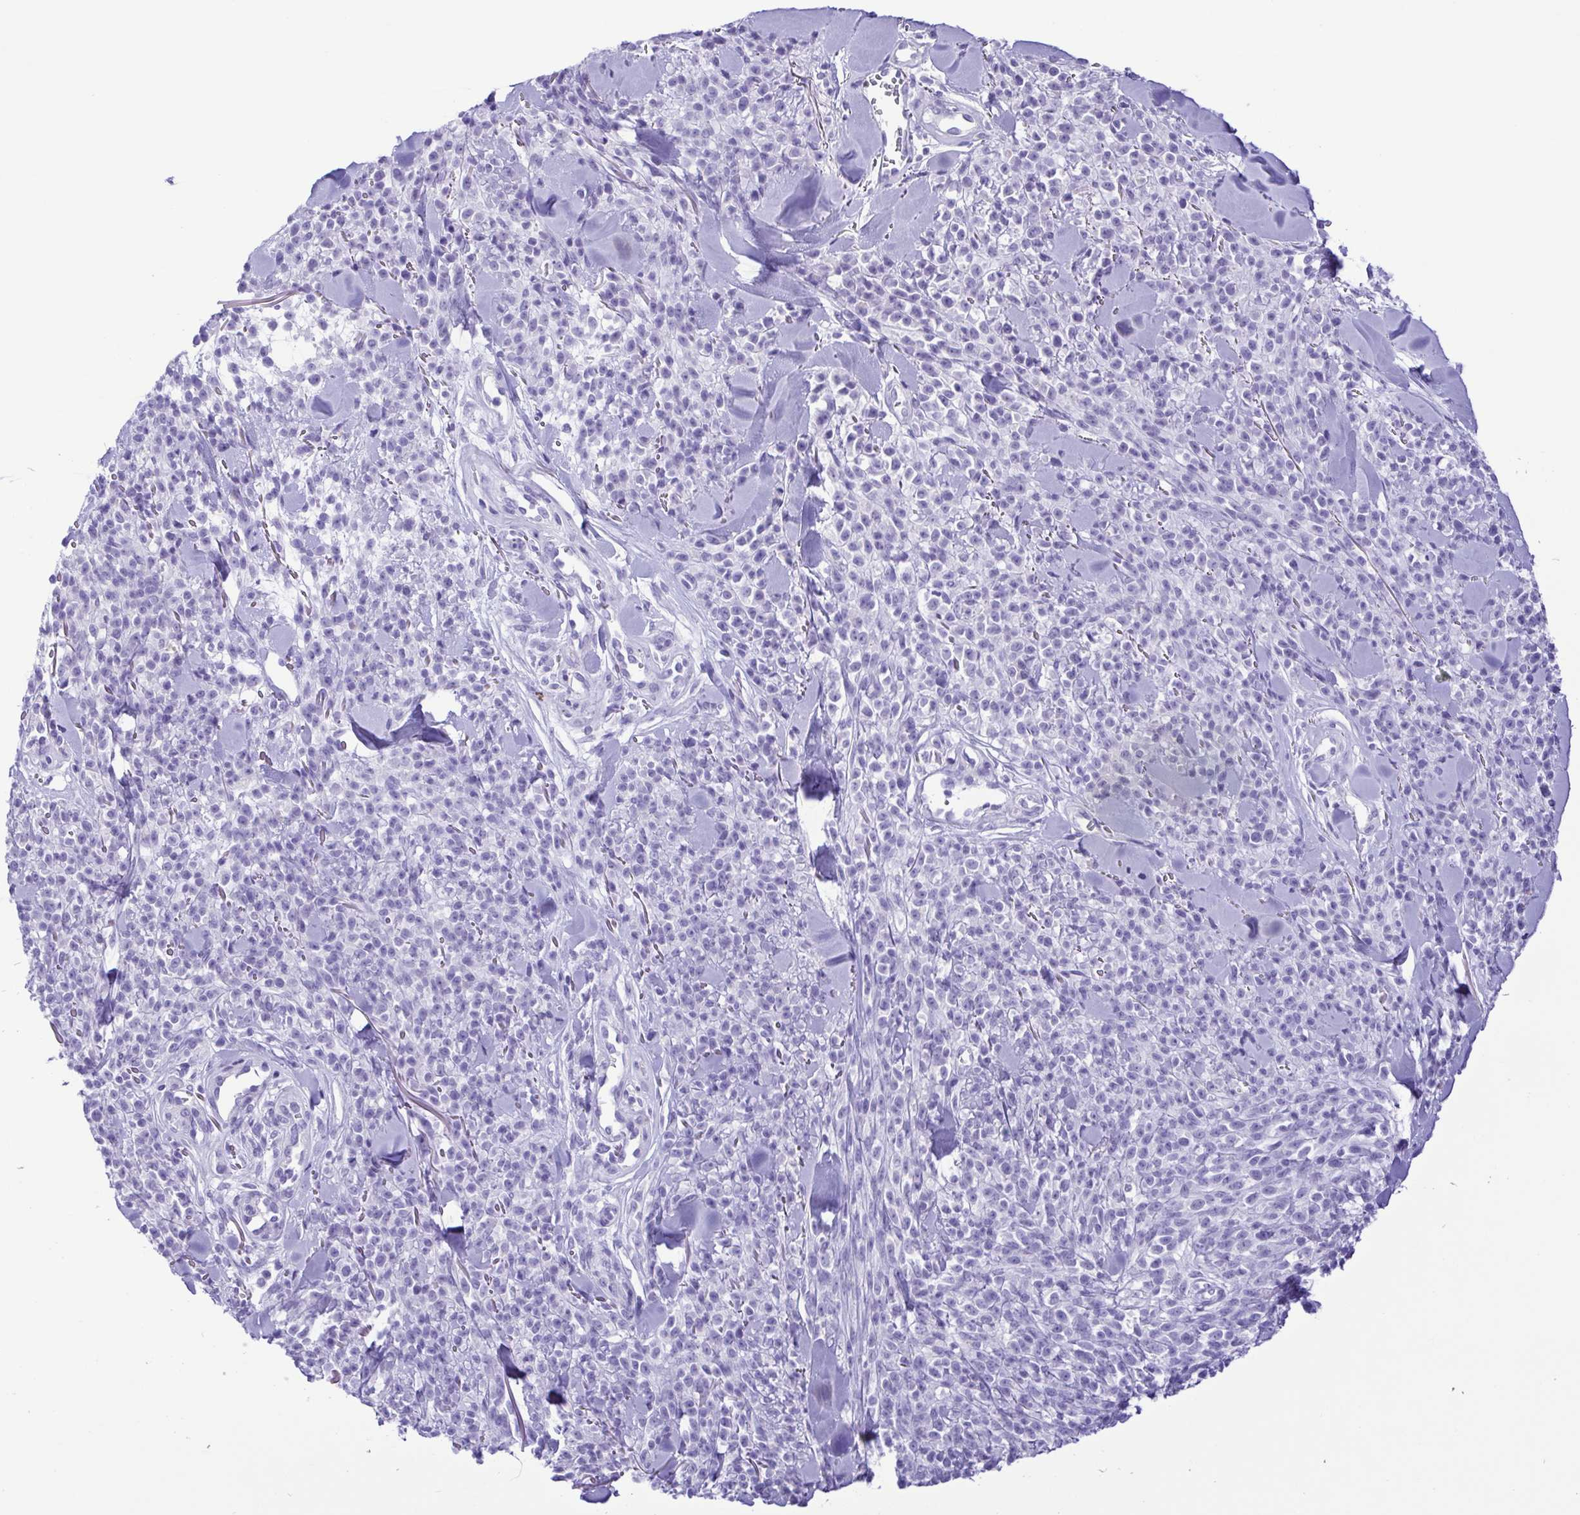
{"staining": {"intensity": "negative", "quantity": "none", "location": "none"}, "tissue": "melanoma", "cell_type": "Tumor cells", "image_type": "cancer", "snomed": [{"axis": "morphology", "description": "Malignant melanoma, NOS"}, {"axis": "topography", "description": "Skin"}, {"axis": "topography", "description": "Skin of trunk"}], "caption": "A histopathology image of human malignant melanoma is negative for staining in tumor cells. (DAB immunohistochemistry, high magnification).", "gene": "OVGP1", "patient": {"sex": "male", "age": 74}}